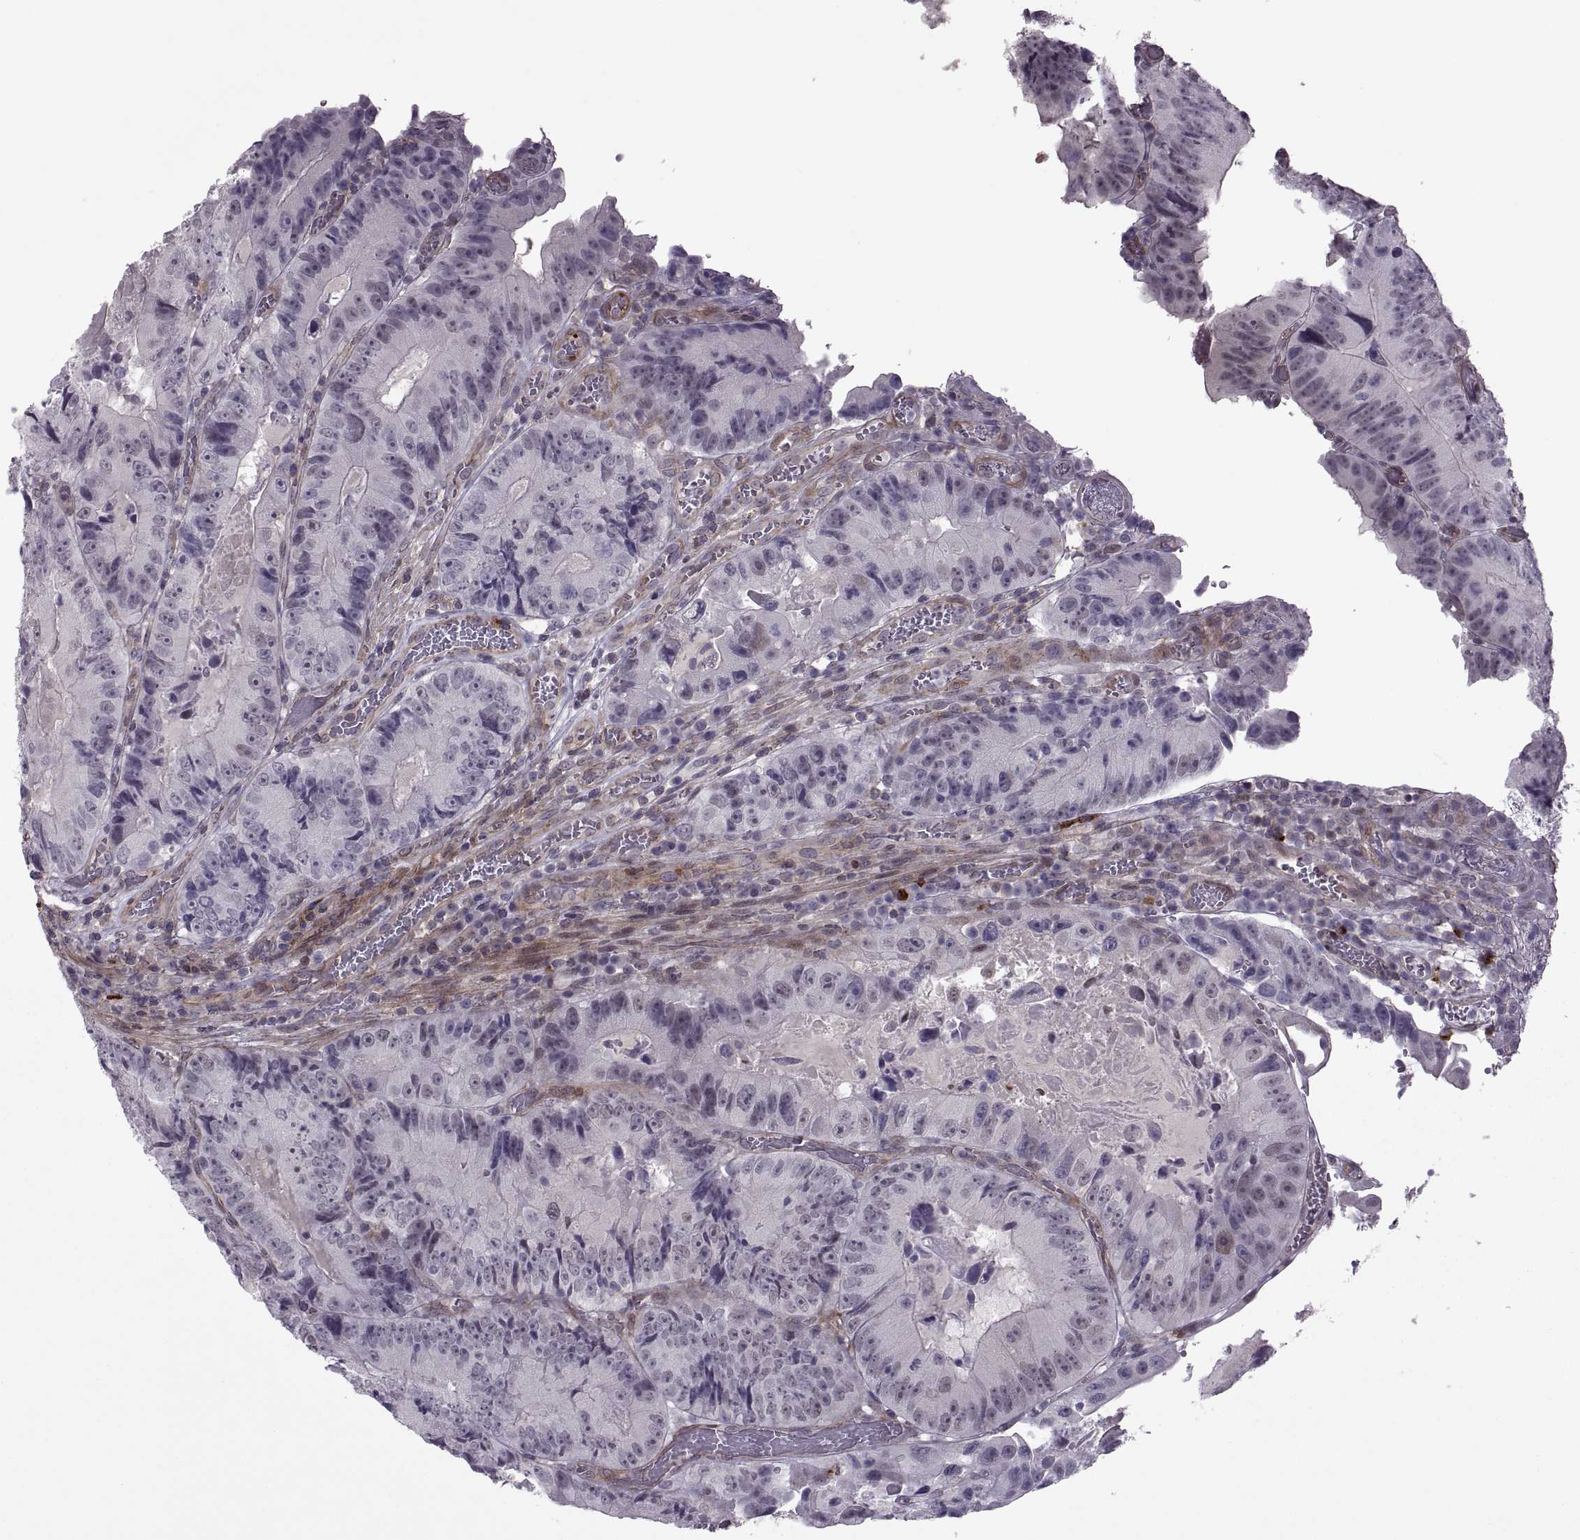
{"staining": {"intensity": "negative", "quantity": "none", "location": "none"}, "tissue": "colorectal cancer", "cell_type": "Tumor cells", "image_type": "cancer", "snomed": [{"axis": "morphology", "description": "Adenocarcinoma, NOS"}, {"axis": "topography", "description": "Colon"}], "caption": "The micrograph exhibits no significant staining in tumor cells of adenocarcinoma (colorectal). (DAB (3,3'-diaminobenzidine) IHC with hematoxylin counter stain).", "gene": "ODF3", "patient": {"sex": "female", "age": 86}}